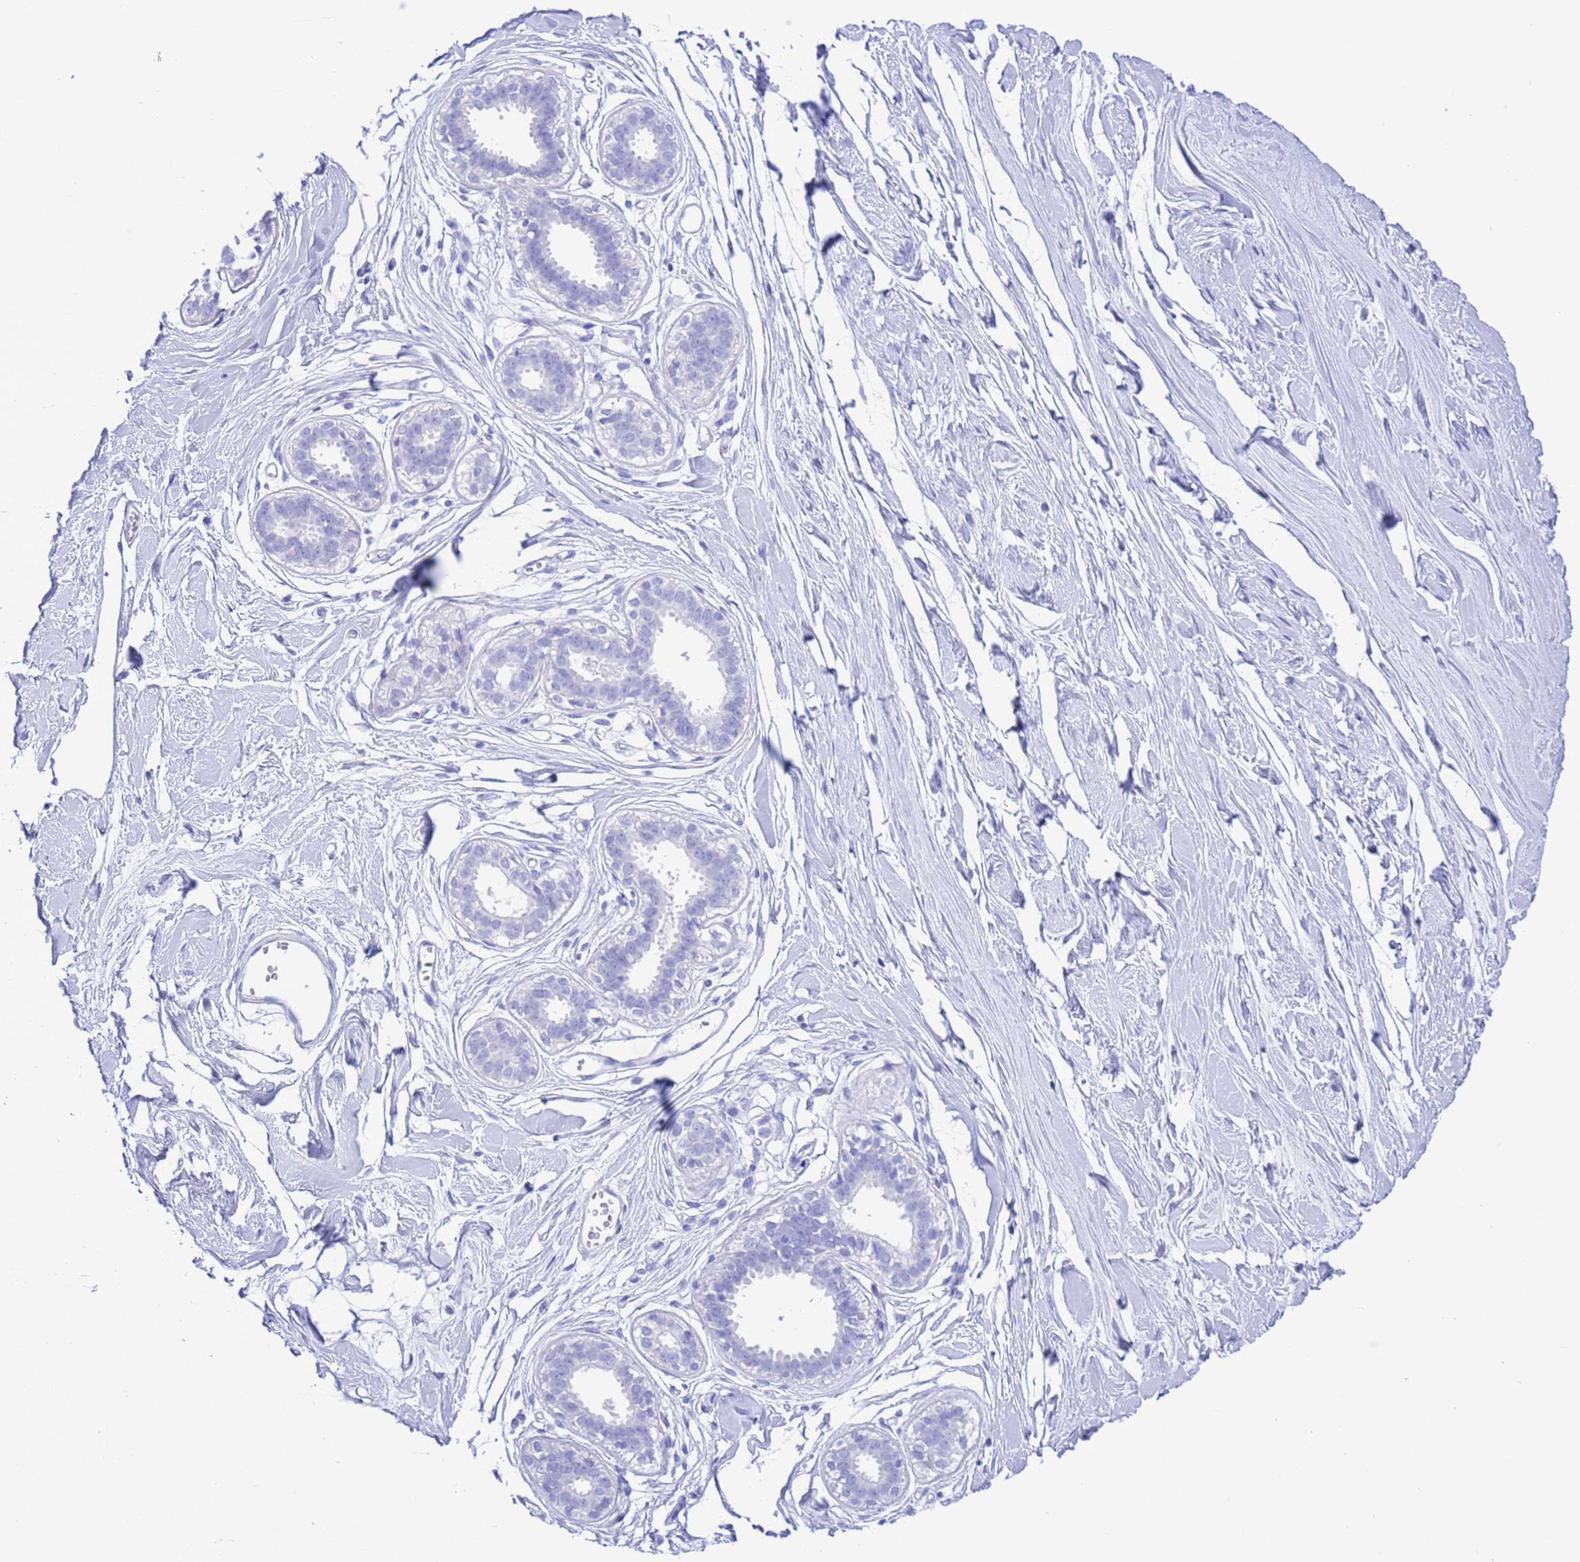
{"staining": {"intensity": "negative", "quantity": "none", "location": "none"}, "tissue": "breast", "cell_type": "Adipocytes", "image_type": "normal", "snomed": [{"axis": "morphology", "description": "Normal tissue, NOS"}, {"axis": "topography", "description": "Breast"}], "caption": "A photomicrograph of human breast is negative for staining in adipocytes. Nuclei are stained in blue.", "gene": "GSTM1", "patient": {"sex": "female", "age": 45}}